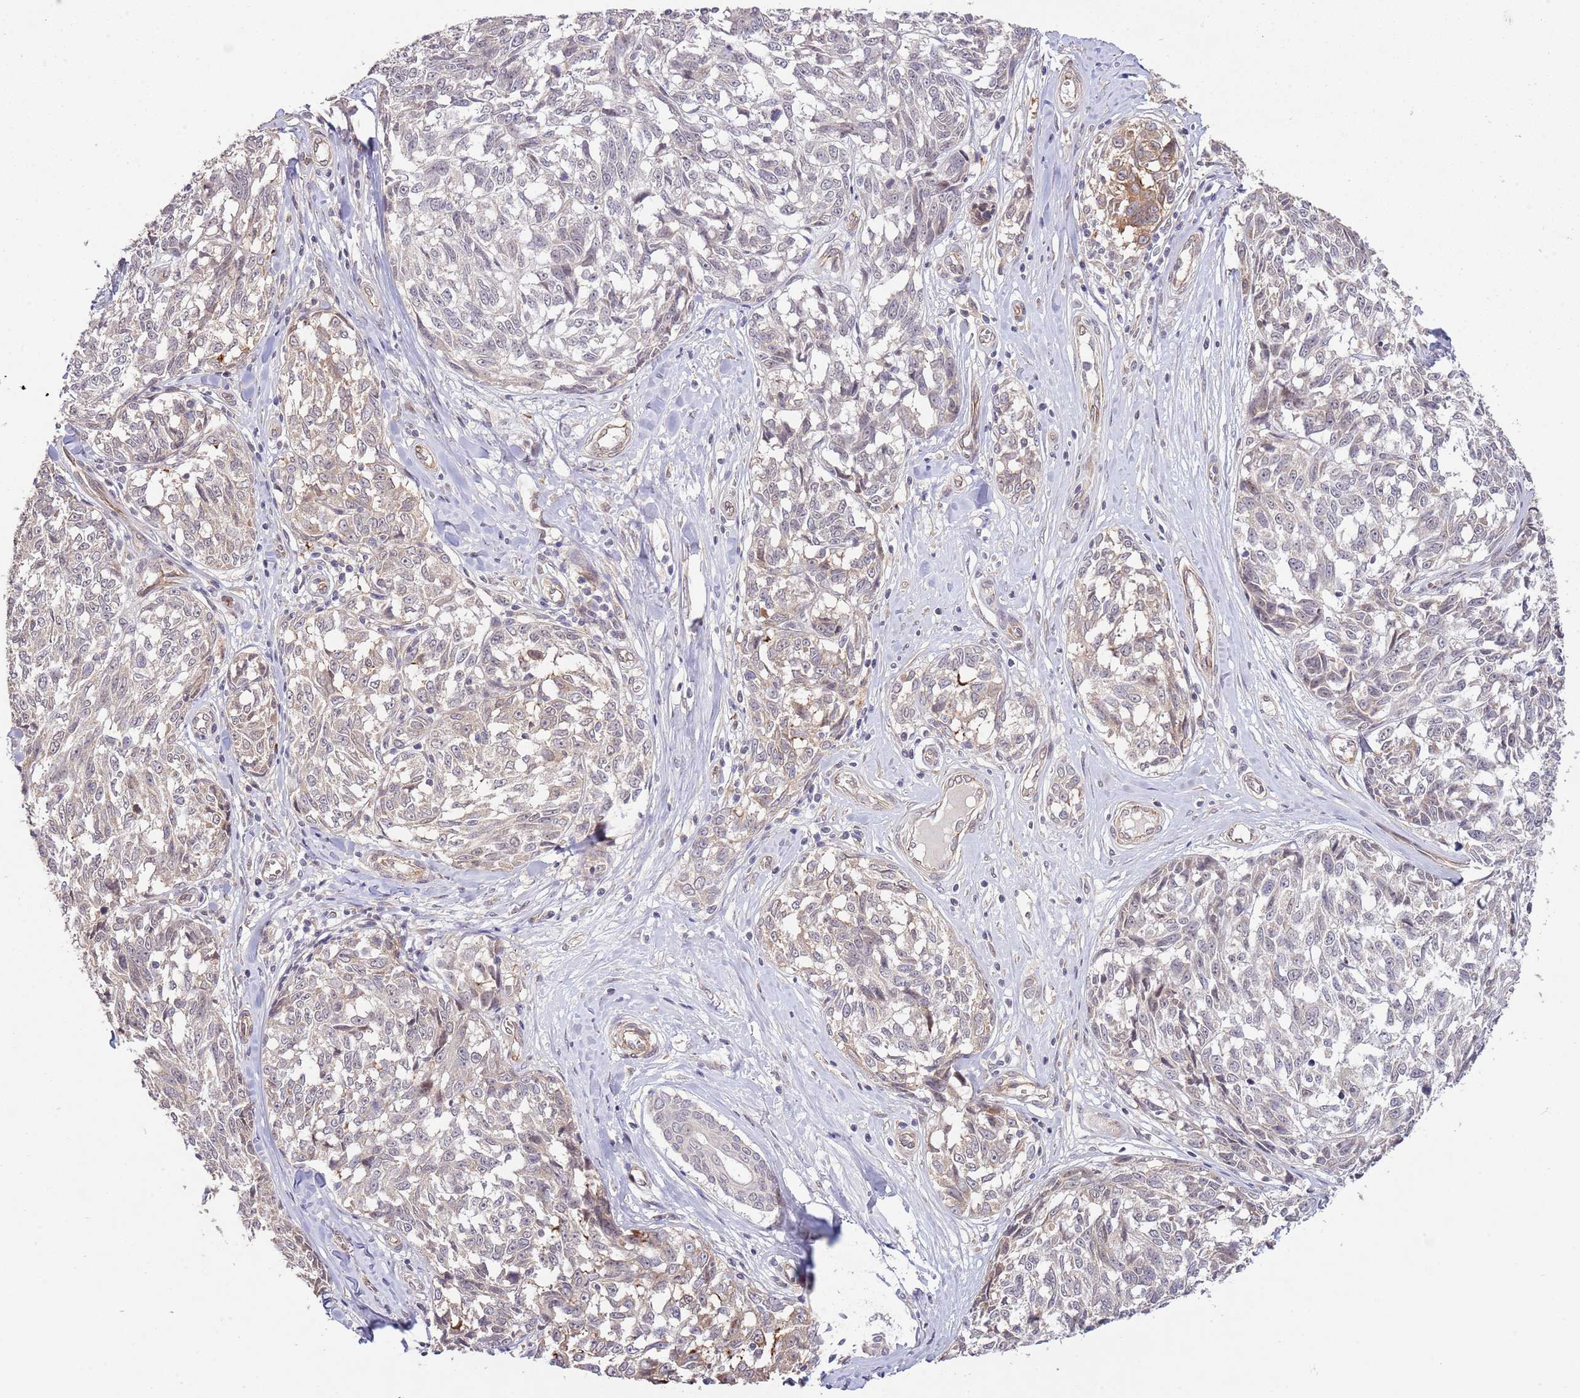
{"staining": {"intensity": "weak", "quantity": "<25%", "location": "cytoplasmic/membranous"}, "tissue": "melanoma", "cell_type": "Tumor cells", "image_type": "cancer", "snomed": [{"axis": "morphology", "description": "Normal tissue, NOS"}, {"axis": "morphology", "description": "Malignant melanoma, NOS"}, {"axis": "topography", "description": "Skin"}], "caption": "Protein analysis of melanoma shows no significant expression in tumor cells.", "gene": "IVD", "patient": {"sex": "female", "age": 64}}